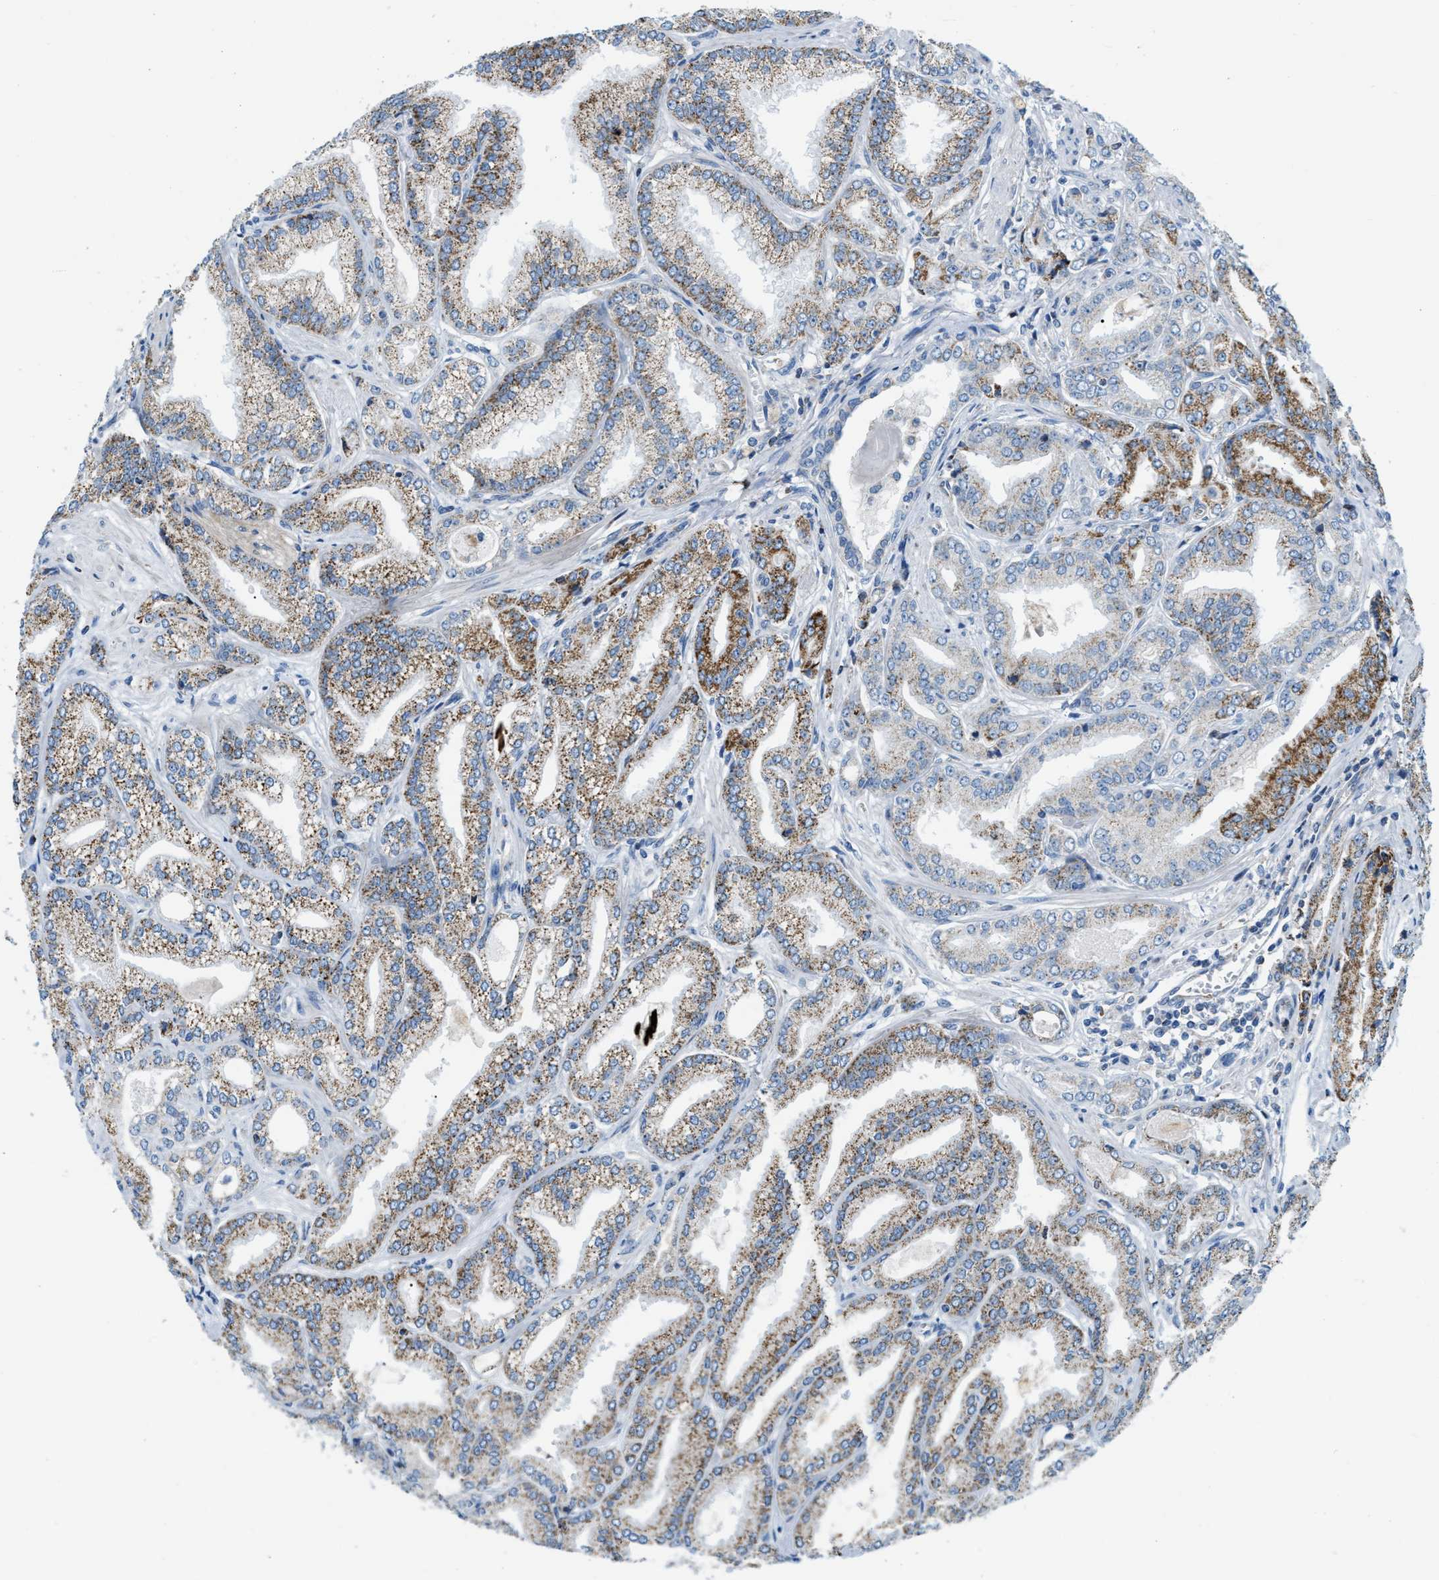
{"staining": {"intensity": "moderate", "quantity": ">75%", "location": "cytoplasmic/membranous"}, "tissue": "prostate cancer", "cell_type": "Tumor cells", "image_type": "cancer", "snomed": [{"axis": "morphology", "description": "Adenocarcinoma, Low grade"}, {"axis": "topography", "description": "Prostate"}], "caption": "An IHC image of tumor tissue is shown. Protein staining in brown shows moderate cytoplasmic/membranous positivity in prostate cancer (low-grade adenocarcinoma) within tumor cells.", "gene": "JADE1", "patient": {"sex": "male", "age": 52}}